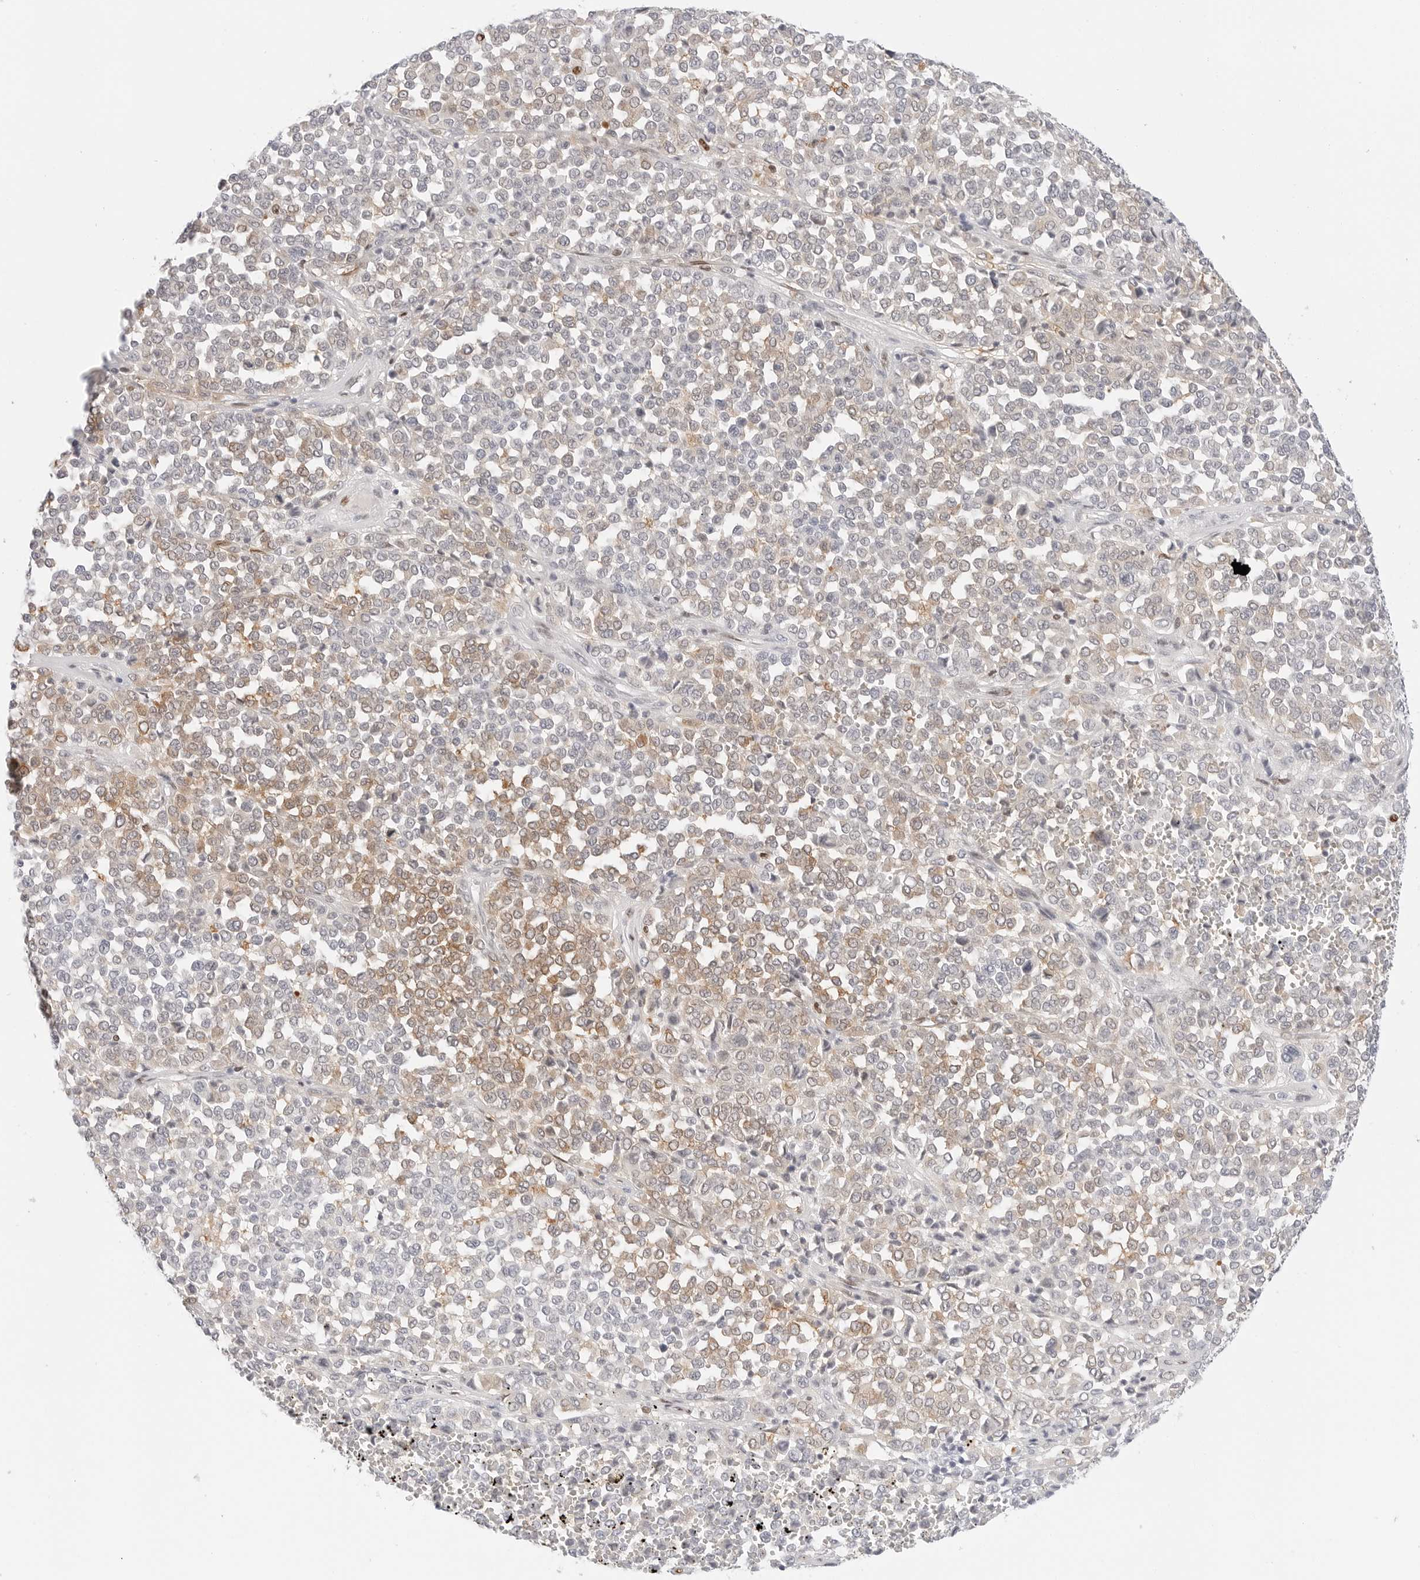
{"staining": {"intensity": "weak", "quantity": "25%-75%", "location": "cytoplasmic/membranous"}, "tissue": "melanoma", "cell_type": "Tumor cells", "image_type": "cancer", "snomed": [{"axis": "morphology", "description": "Malignant melanoma, Metastatic site"}, {"axis": "topography", "description": "Pancreas"}], "caption": "Brown immunohistochemical staining in human melanoma shows weak cytoplasmic/membranous staining in approximately 25%-75% of tumor cells.", "gene": "SPIDR", "patient": {"sex": "female", "age": 30}}